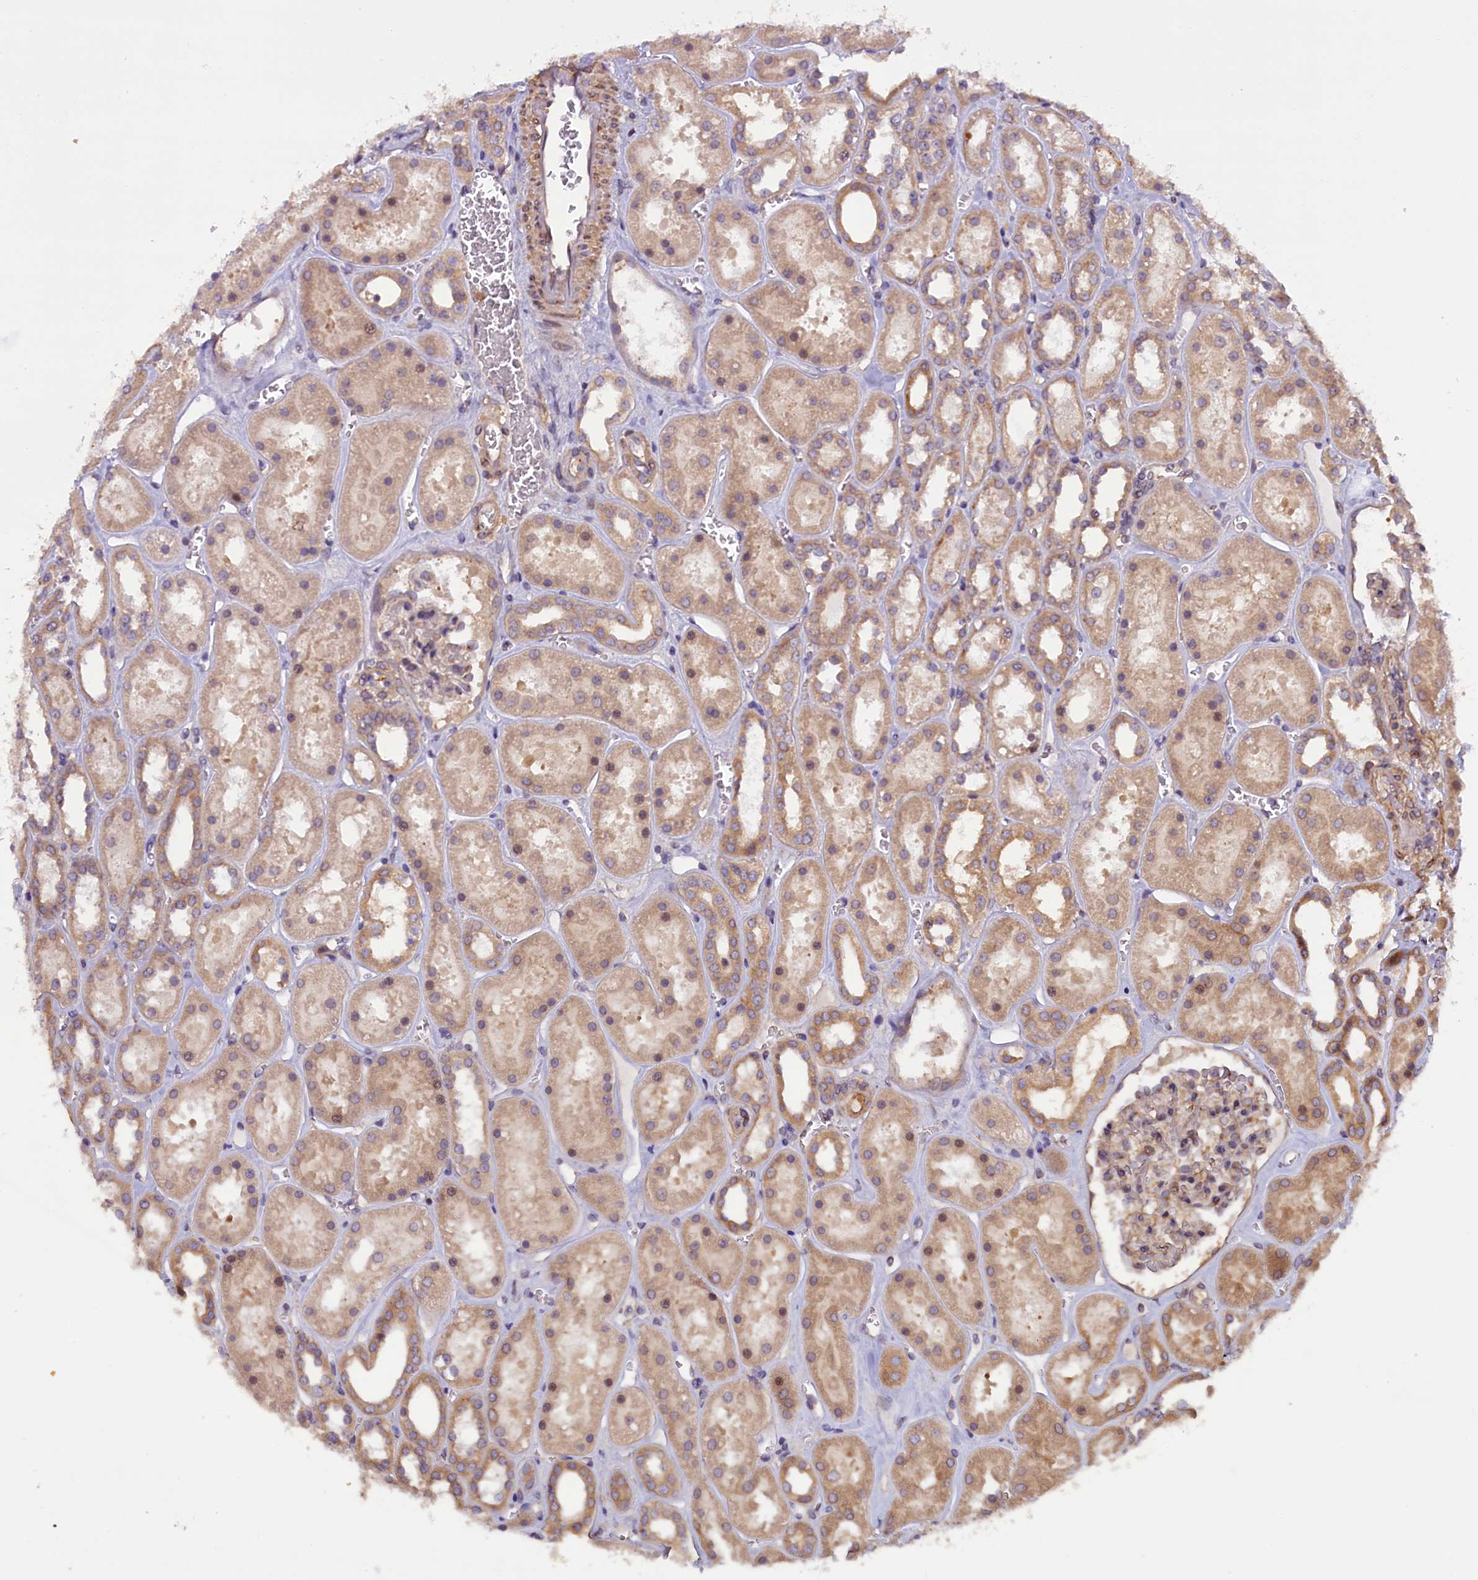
{"staining": {"intensity": "weak", "quantity": "<25%", "location": "cytoplasmic/membranous"}, "tissue": "kidney", "cell_type": "Cells in glomeruli", "image_type": "normal", "snomed": [{"axis": "morphology", "description": "Normal tissue, NOS"}, {"axis": "topography", "description": "Kidney"}], "caption": "The histopathology image reveals no significant expression in cells in glomeruli of kidney.", "gene": "CCDC9B", "patient": {"sex": "female", "age": 41}}